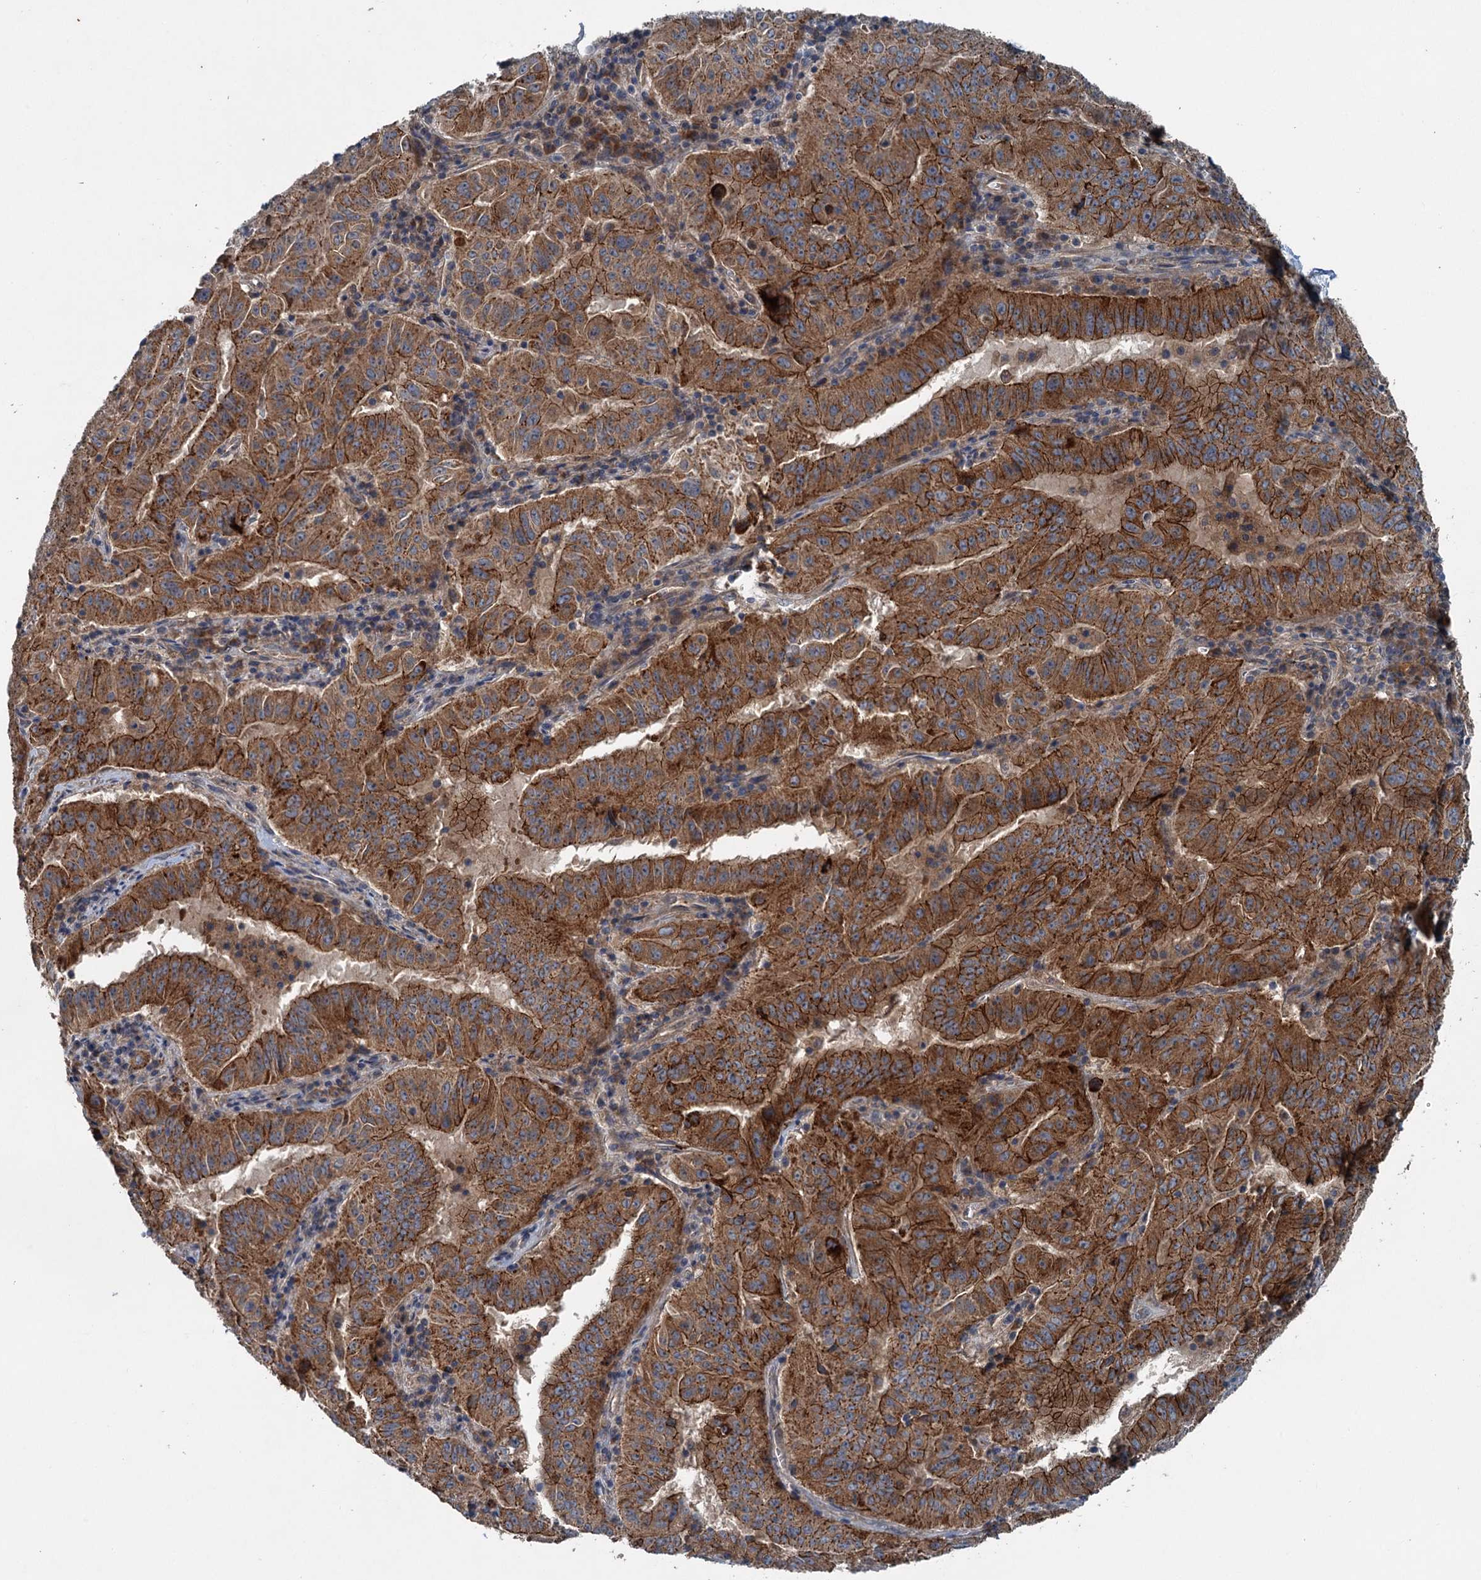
{"staining": {"intensity": "strong", "quantity": ">75%", "location": "cytoplasmic/membranous"}, "tissue": "pancreatic cancer", "cell_type": "Tumor cells", "image_type": "cancer", "snomed": [{"axis": "morphology", "description": "Adenocarcinoma, NOS"}, {"axis": "topography", "description": "Pancreas"}], "caption": "Protein expression analysis of adenocarcinoma (pancreatic) exhibits strong cytoplasmic/membranous expression in approximately >75% of tumor cells. The staining was performed using DAB to visualize the protein expression in brown, while the nuclei were stained in blue with hematoxylin (Magnification: 20x).", "gene": "N4BP2L2", "patient": {"sex": "male", "age": 63}}